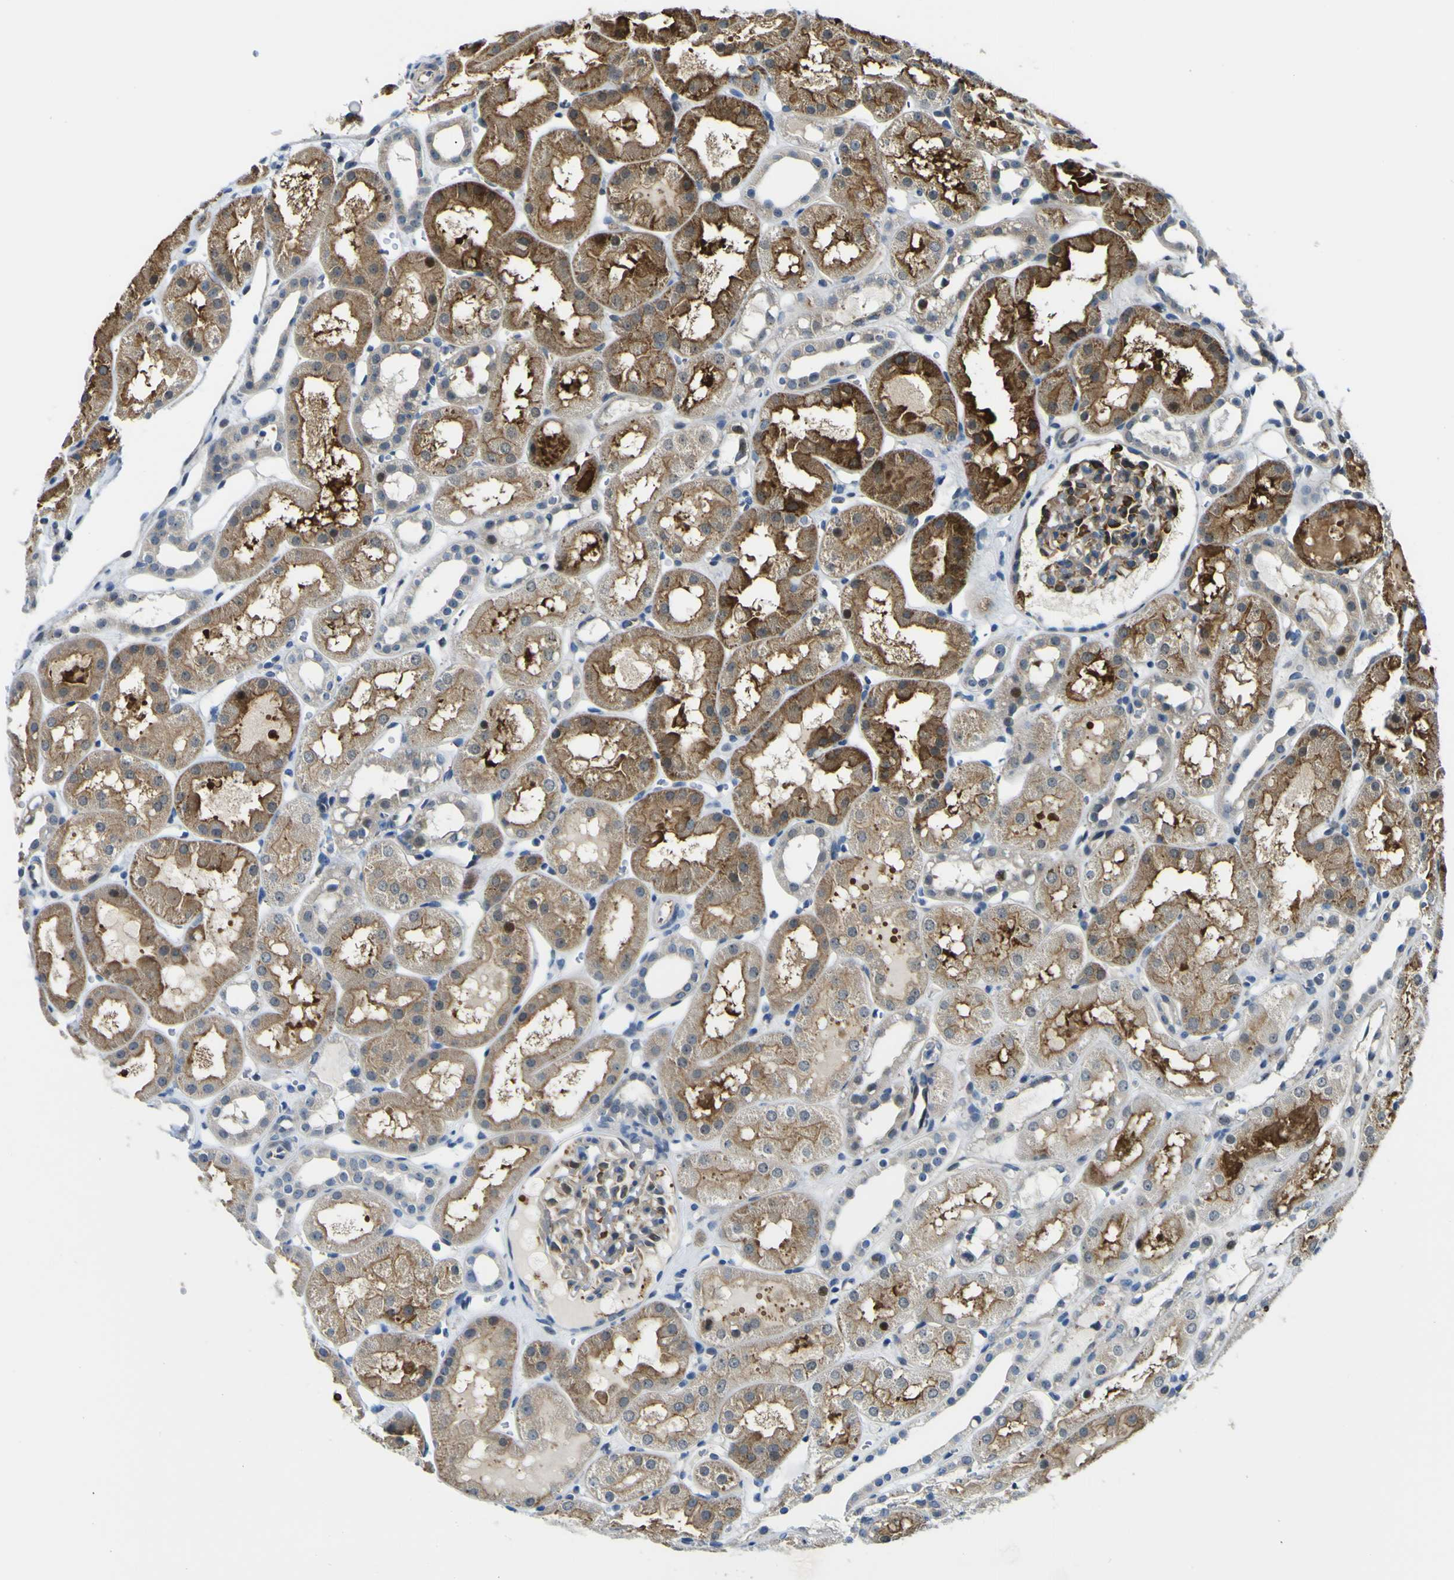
{"staining": {"intensity": "strong", "quantity": "<25%", "location": "cytoplasmic/membranous"}, "tissue": "kidney", "cell_type": "Cells in glomeruli", "image_type": "normal", "snomed": [{"axis": "morphology", "description": "Normal tissue, NOS"}, {"axis": "topography", "description": "Kidney"}, {"axis": "topography", "description": "Urinary bladder"}], "caption": "DAB (3,3'-diaminobenzidine) immunohistochemical staining of normal kidney reveals strong cytoplasmic/membranous protein staining in approximately <25% of cells in glomeruli.", "gene": "KDM7A", "patient": {"sex": "male", "age": 16}}